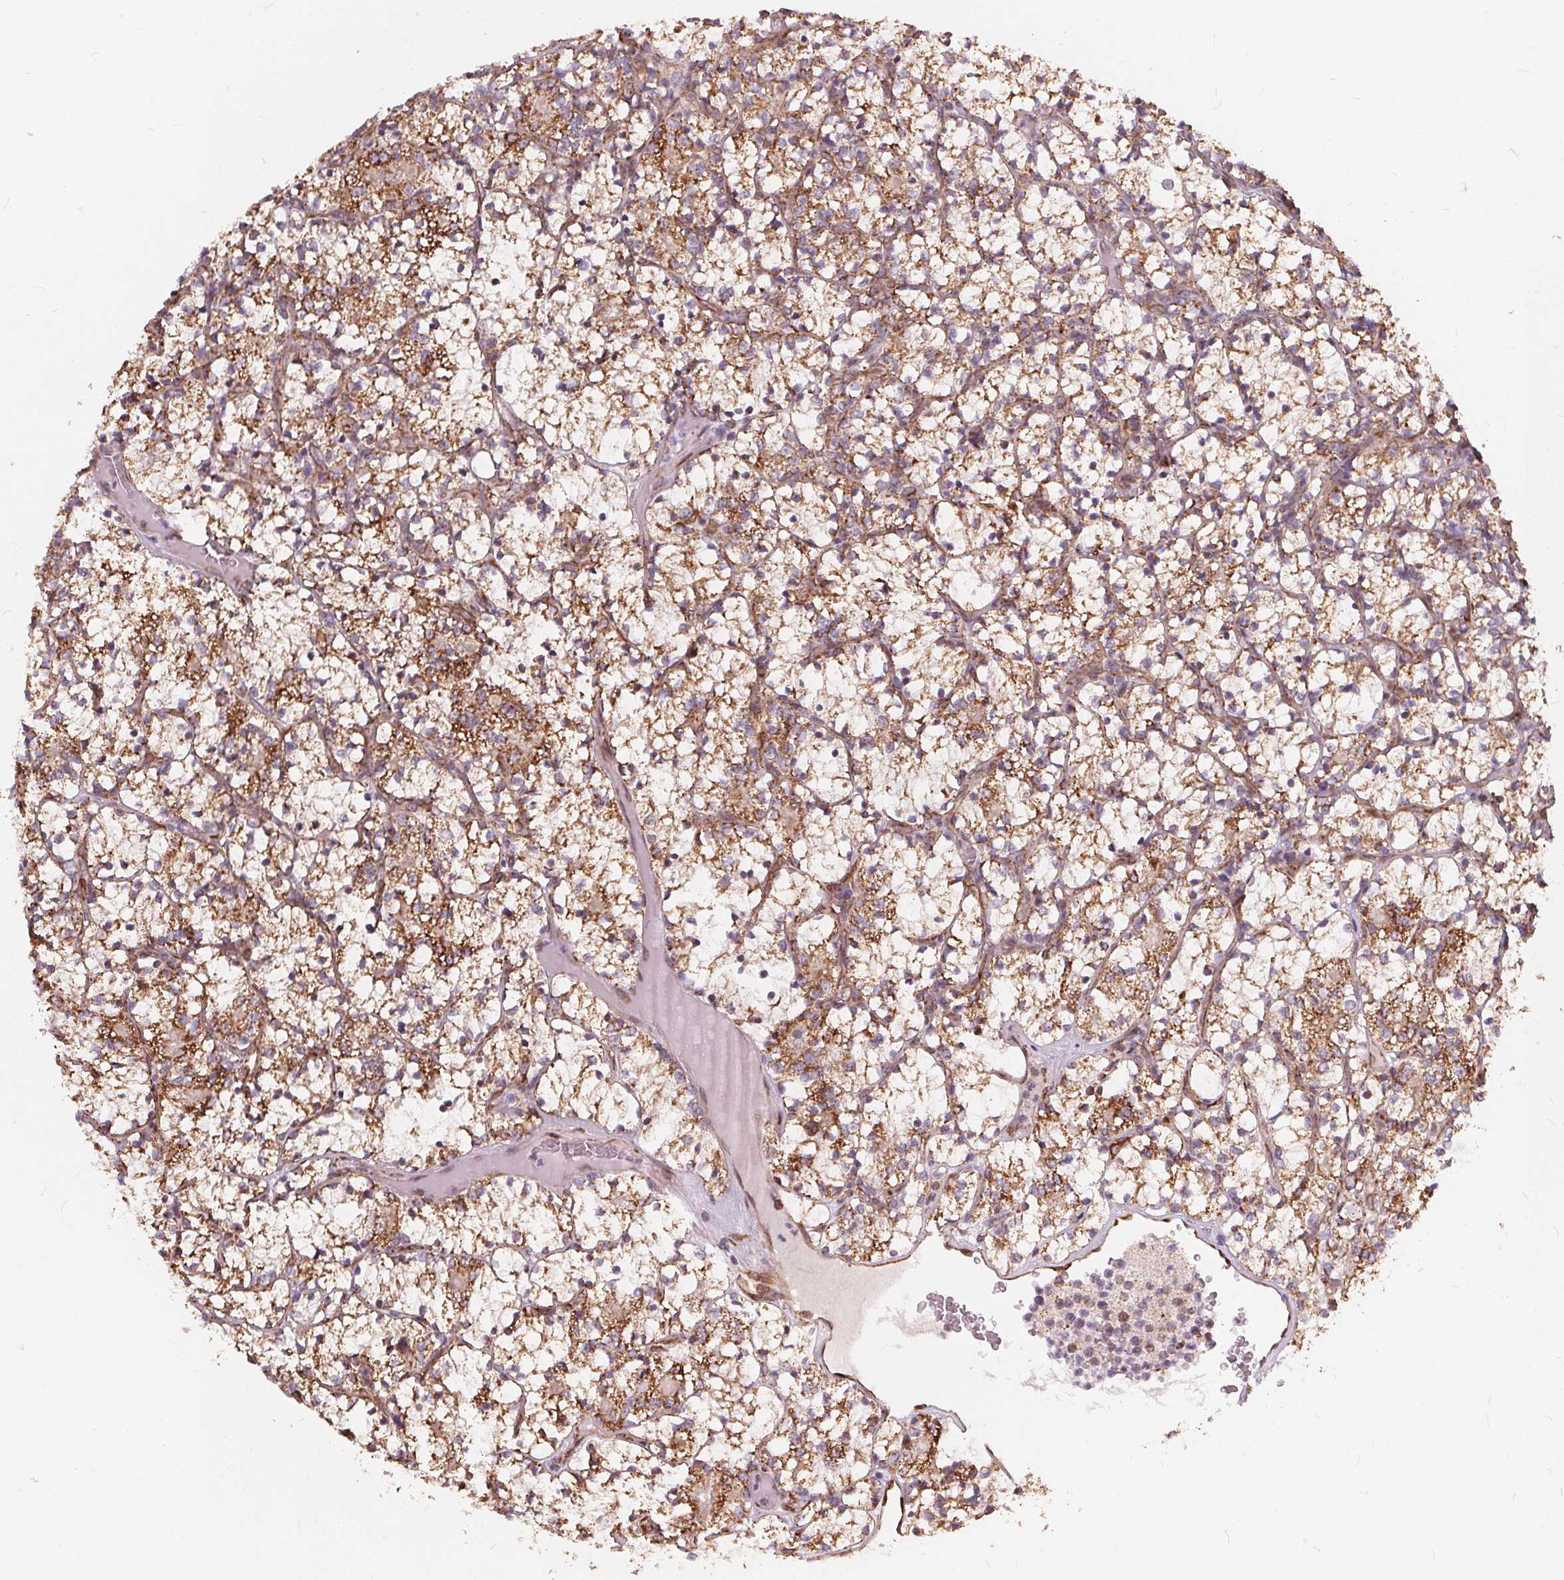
{"staining": {"intensity": "moderate", "quantity": ">75%", "location": "cytoplasmic/membranous"}, "tissue": "renal cancer", "cell_type": "Tumor cells", "image_type": "cancer", "snomed": [{"axis": "morphology", "description": "Adenocarcinoma, NOS"}, {"axis": "topography", "description": "Kidney"}], "caption": "This histopathology image demonstrates adenocarcinoma (renal) stained with immunohistochemistry to label a protein in brown. The cytoplasmic/membranous of tumor cells show moderate positivity for the protein. Nuclei are counter-stained blue.", "gene": "PLSCR3", "patient": {"sex": "female", "age": 69}}